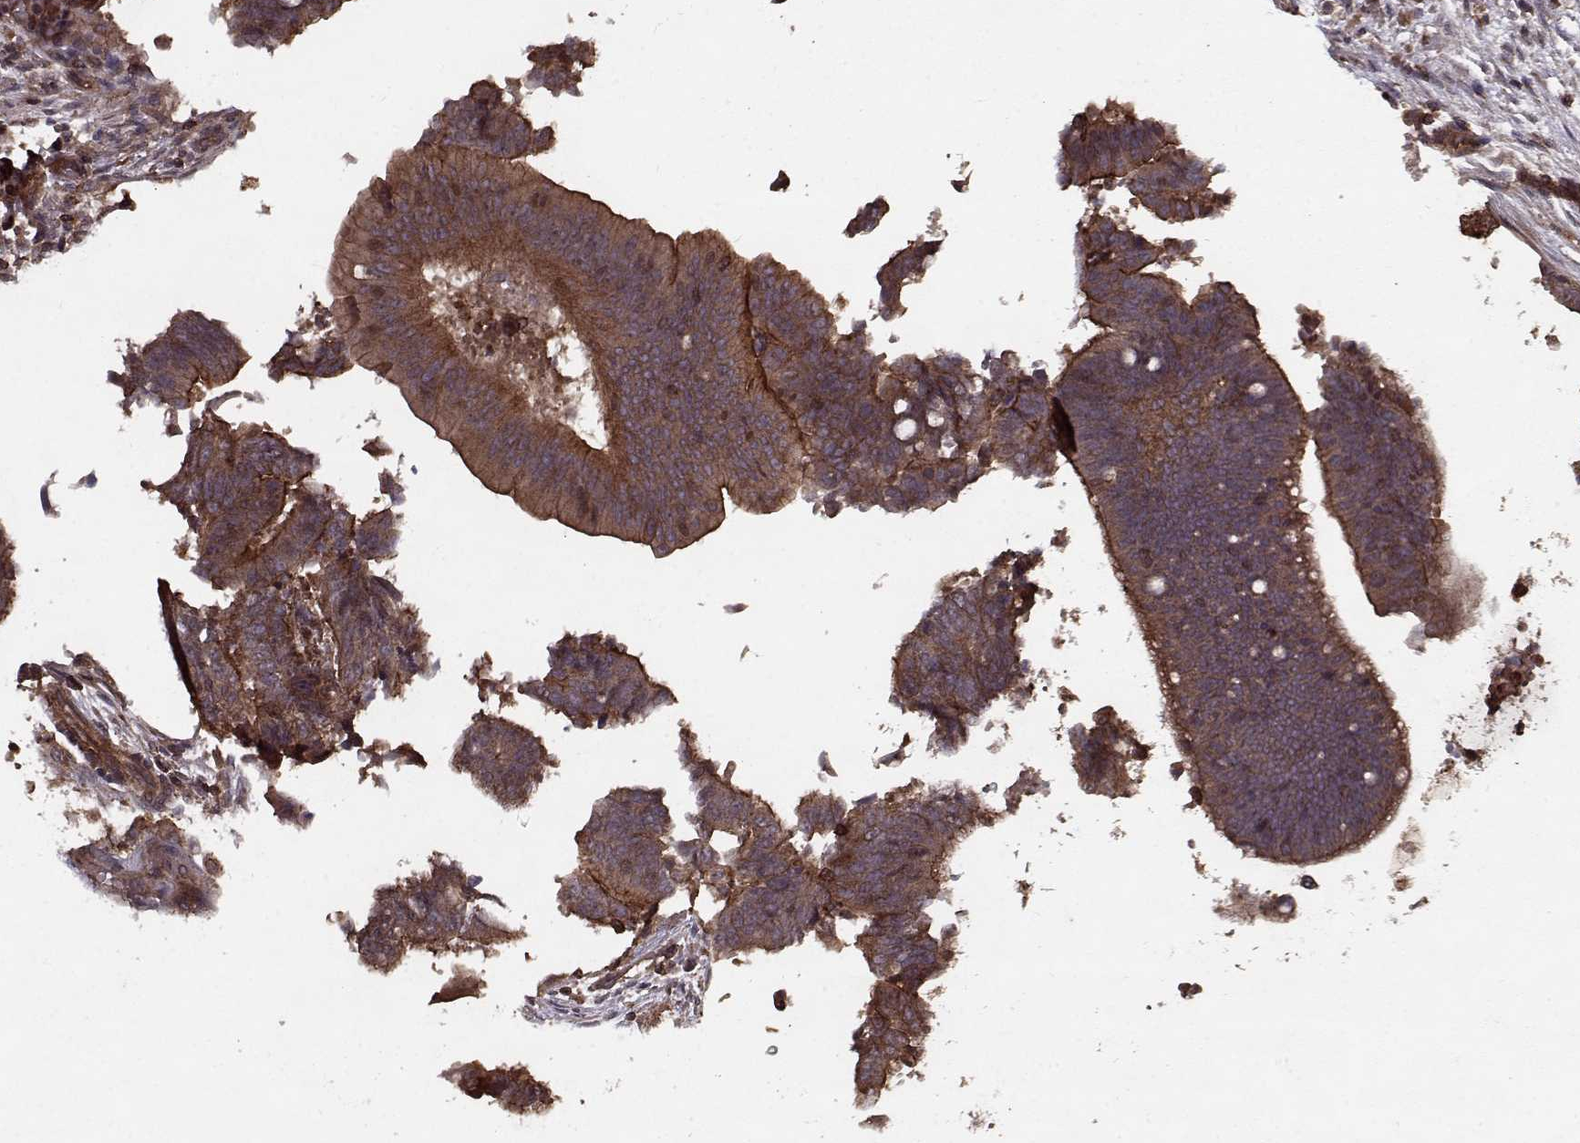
{"staining": {"intensity": "strong", "quantity": "25%-75%", "location": "cytoplasmic/membranous"}, "tissue": "colorectal cancer", "cell_type": "Tumor cells", "image_type": "cancer", "snomed": [{"axis": "morphology", "description": "Adenocarcinoma, NOS"}, {"axis": "topography", "description": "Colon"}], "caption": "Immunohistochemistry micrograph of neoplastic tissue: adenocarcinoma (colorectal) stained using immunohistochemistry shows high levels of strong protein expression localized specifically in the cytoplasmic/membranous of tumor cells, appearing as a cytoplasmic/membranous brown color.", "gene": "PPP1R12A", "patient": {"sex": "female", "age": 43}}